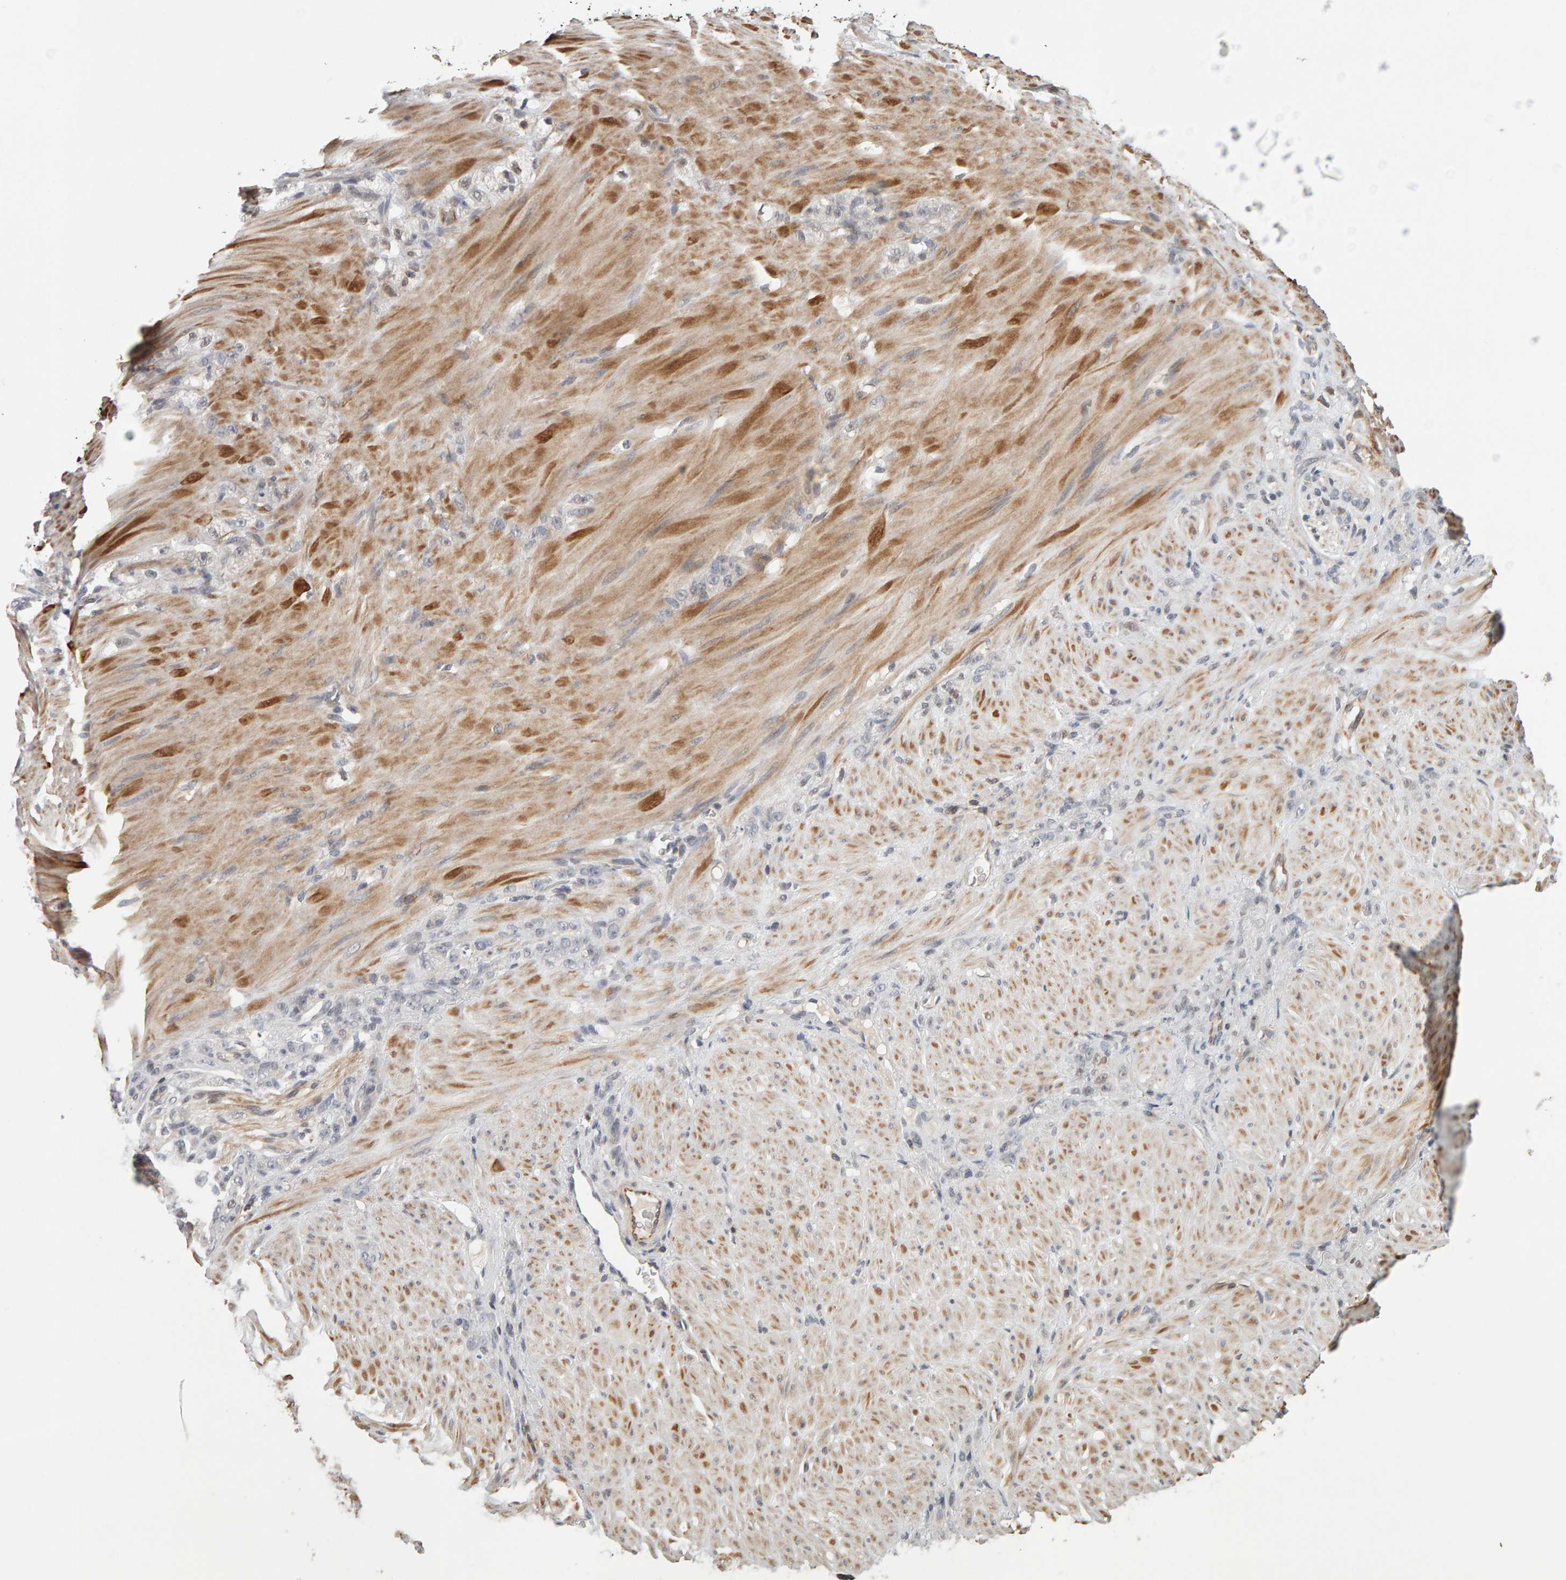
{"staining": {"intensity": "negative", "quantity": "none", "location": "none"}, "tissue": "stomach cancer", "cell_type": "Tumor cells", "image_type": "cancer", "snomed": [{"axis": "morphology", "description": "Normal tissue, NOS"}, {"axis": "morphology", "description": "Adenocarcinoma, NOS"}, {"axis": "topography", "description": "Stomach"}], "caption": "This is an immunohistochemistry micrograph of stomach cancer. There is no staining in tumor cells.", "gene": "TEFM", "patient": {"sex": "male", "age": 82}}